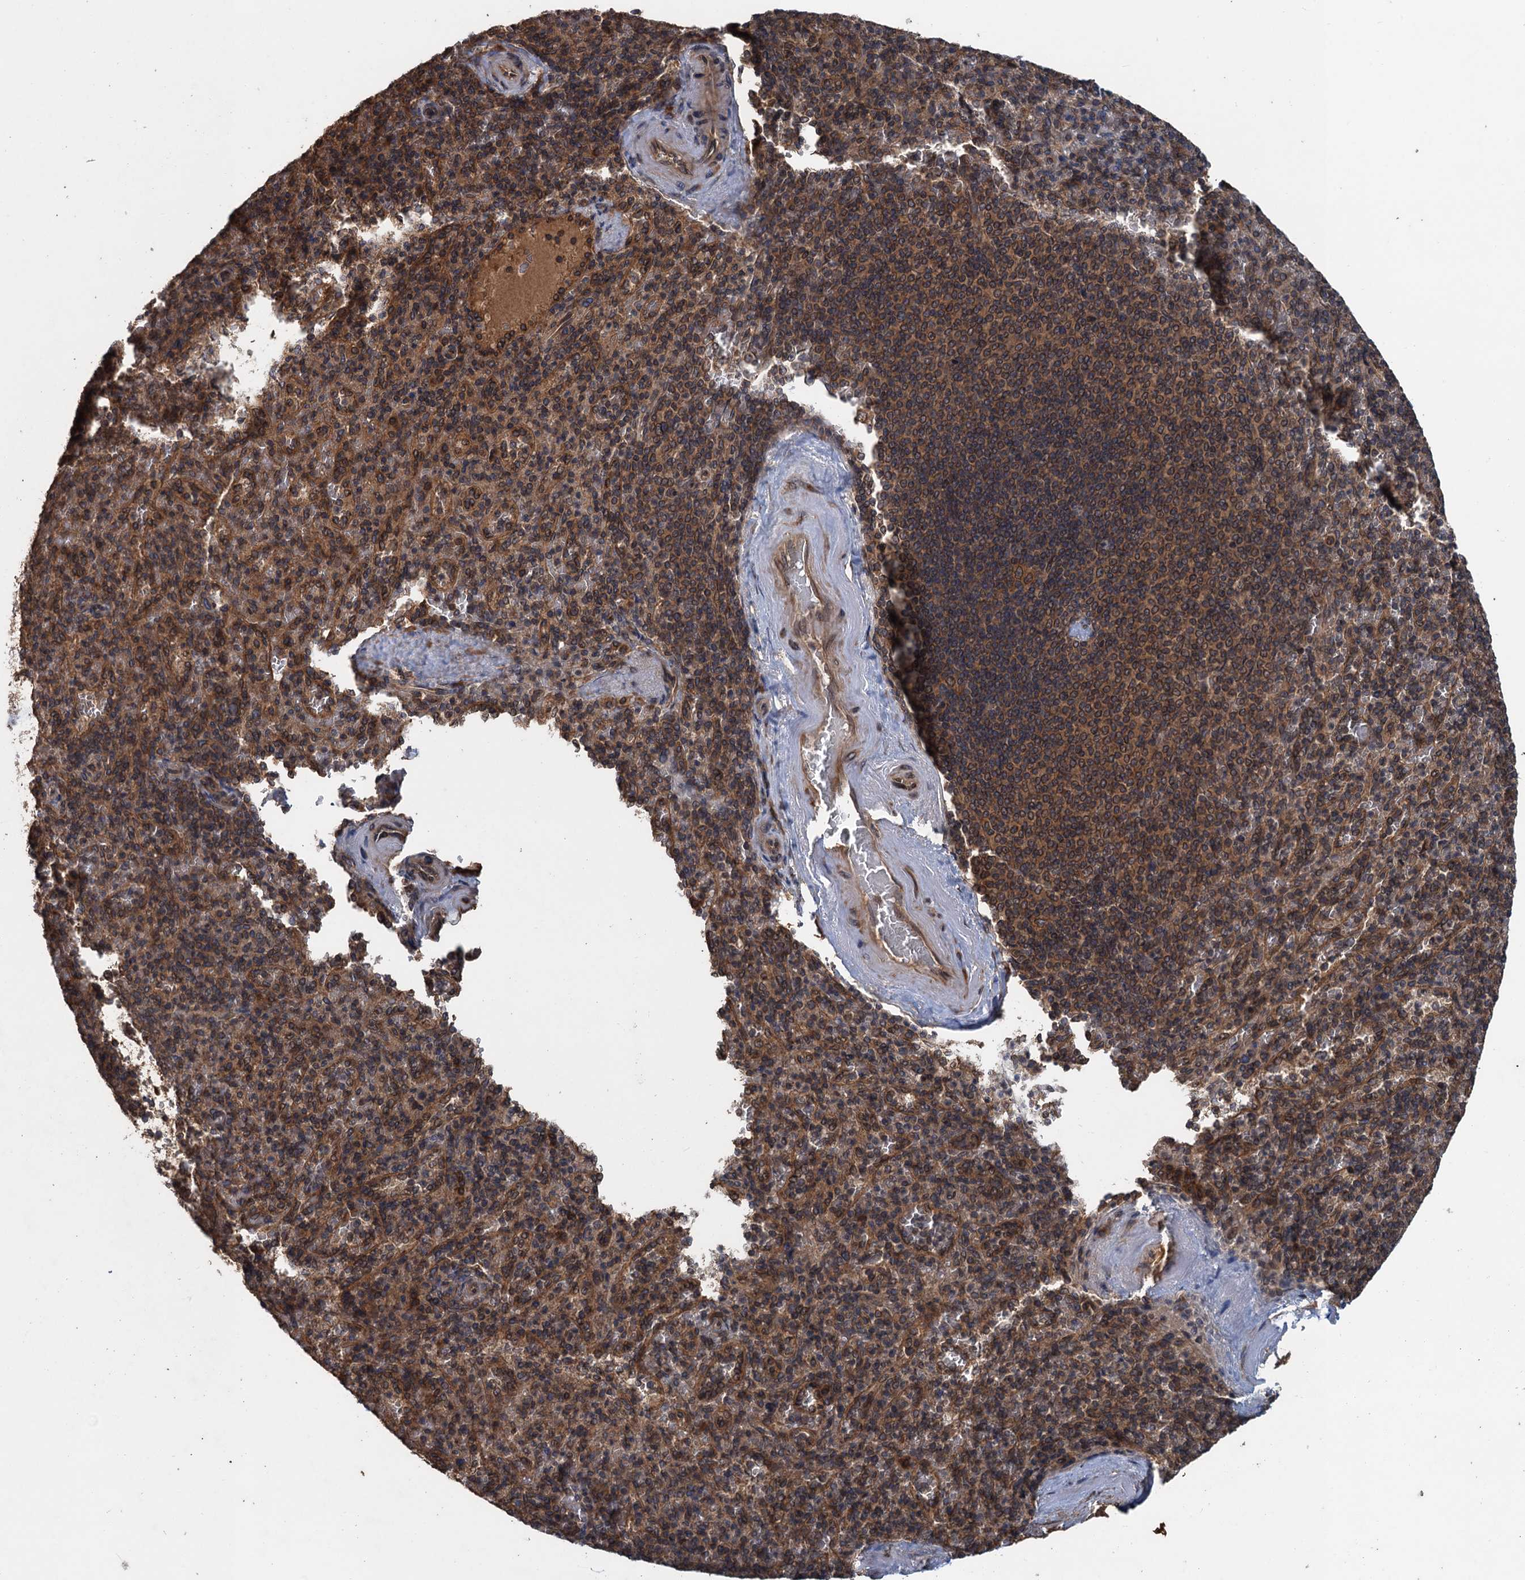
{"staining": {"intensity": "moderate", "quantity": ">75%", "location": "cytoplasmic/membranous"}, "tissue": "spleen", "cell_type": "Cells in red pulp", "image_type": "normal", "snomed": [{"axis": "morphology", "description": "Normal tissue, NOS"}, {"axis": "topography", "description": "Spleen"}], "caption": "This photomicrograph displays normal spleen stained with IHC to label a protein in brown. The cytoplasmic/membranous of cells in red pulp show moderate positivity for the protein. Nuclei are counter-stained blue.", "gene": "GLE1", "patient": {"sex": "male", "age": 82}}